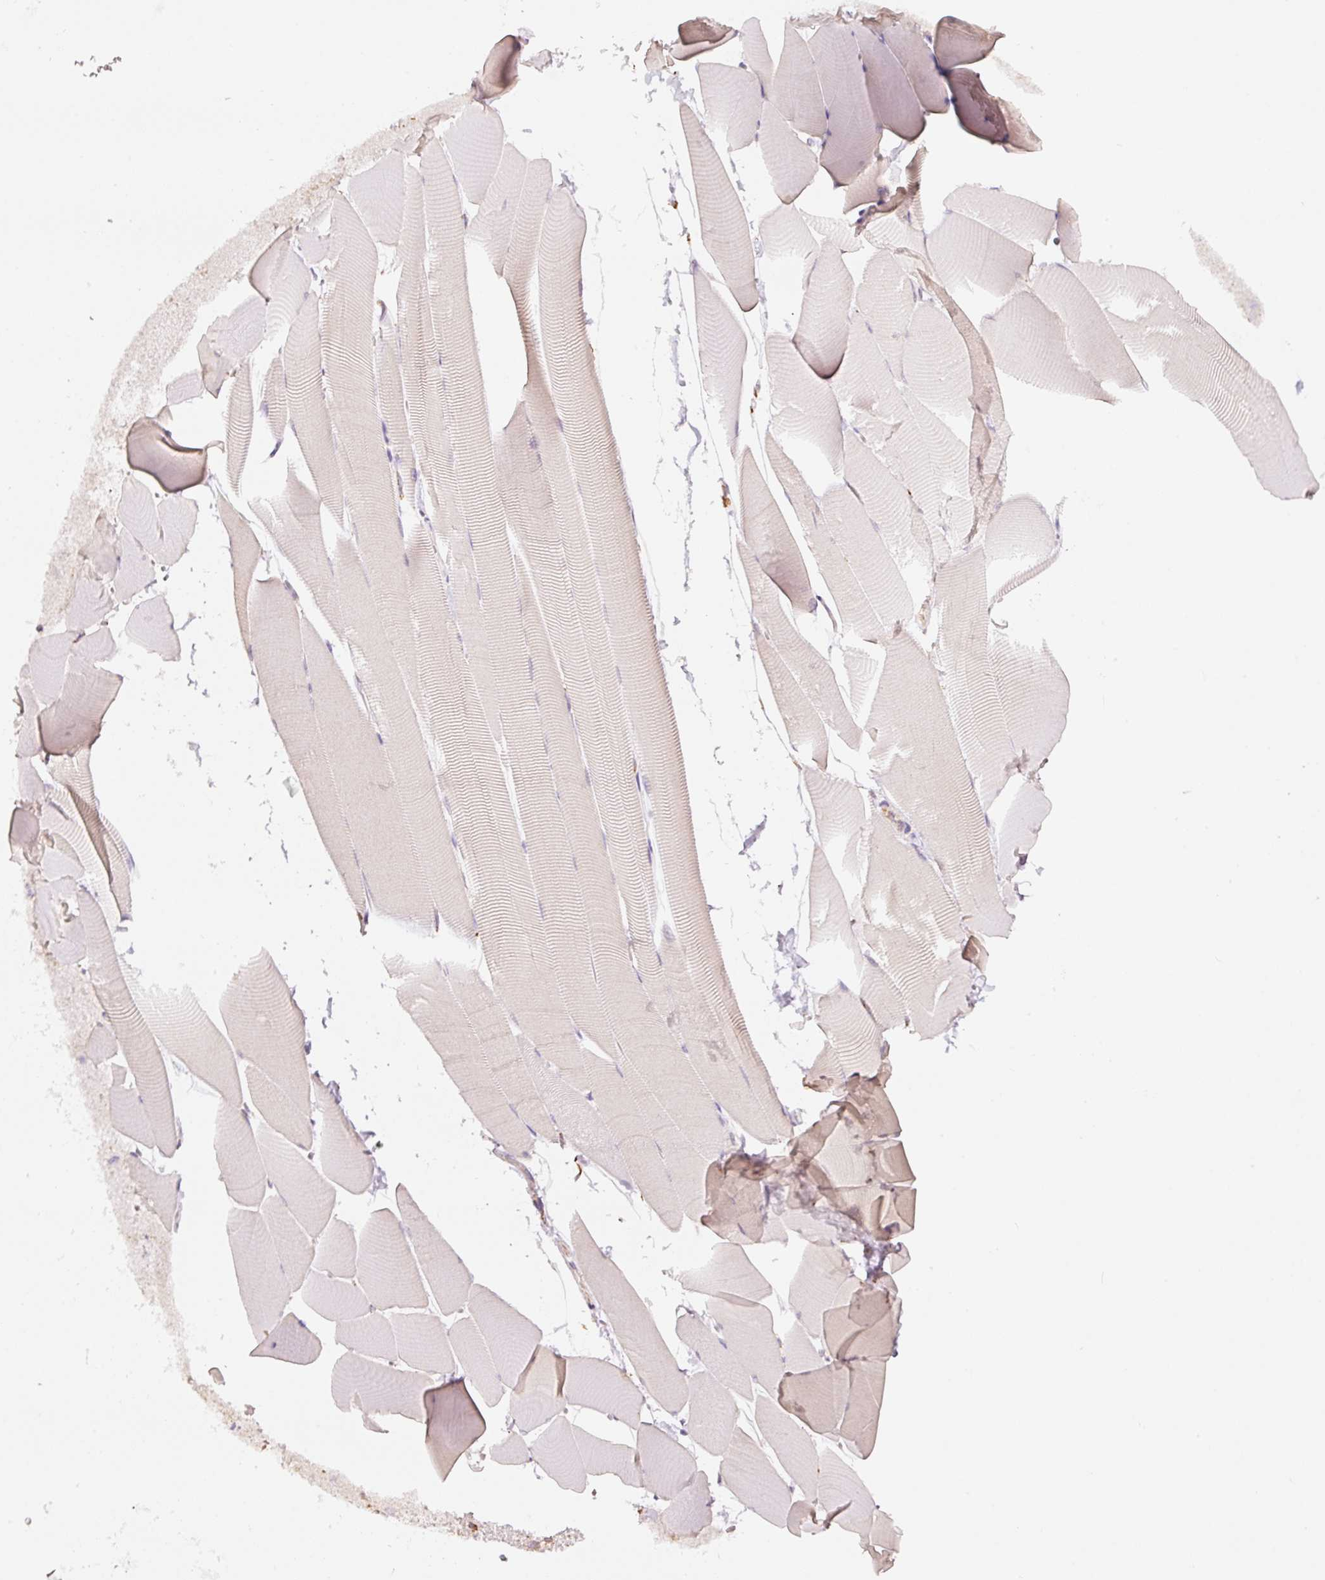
{"staining": {"intensity": "negative", "quantity": "none", "location": "none"}, "tissue": "skeletal muscle", "cell_type": "Myocytes", "image_type": "normal", "snomed": [{"axis": "morphology", "description": "Normal tissue, NOS"}, {"axis": "topography", "description": "Skeletal muscle"}], "caption": "Protein analysis of unremarkable skeletal muscle demonstrates no significant expression in myocytes. The staining was performed using DAB (3,3'-diaminobenzidine) to visualize the protein expression in brown, while the nuclei were stained in blue with hematoxylin (Magnification: 20x).", "gene": "GCG", "patient": {"sex": "male", "age": 25}}